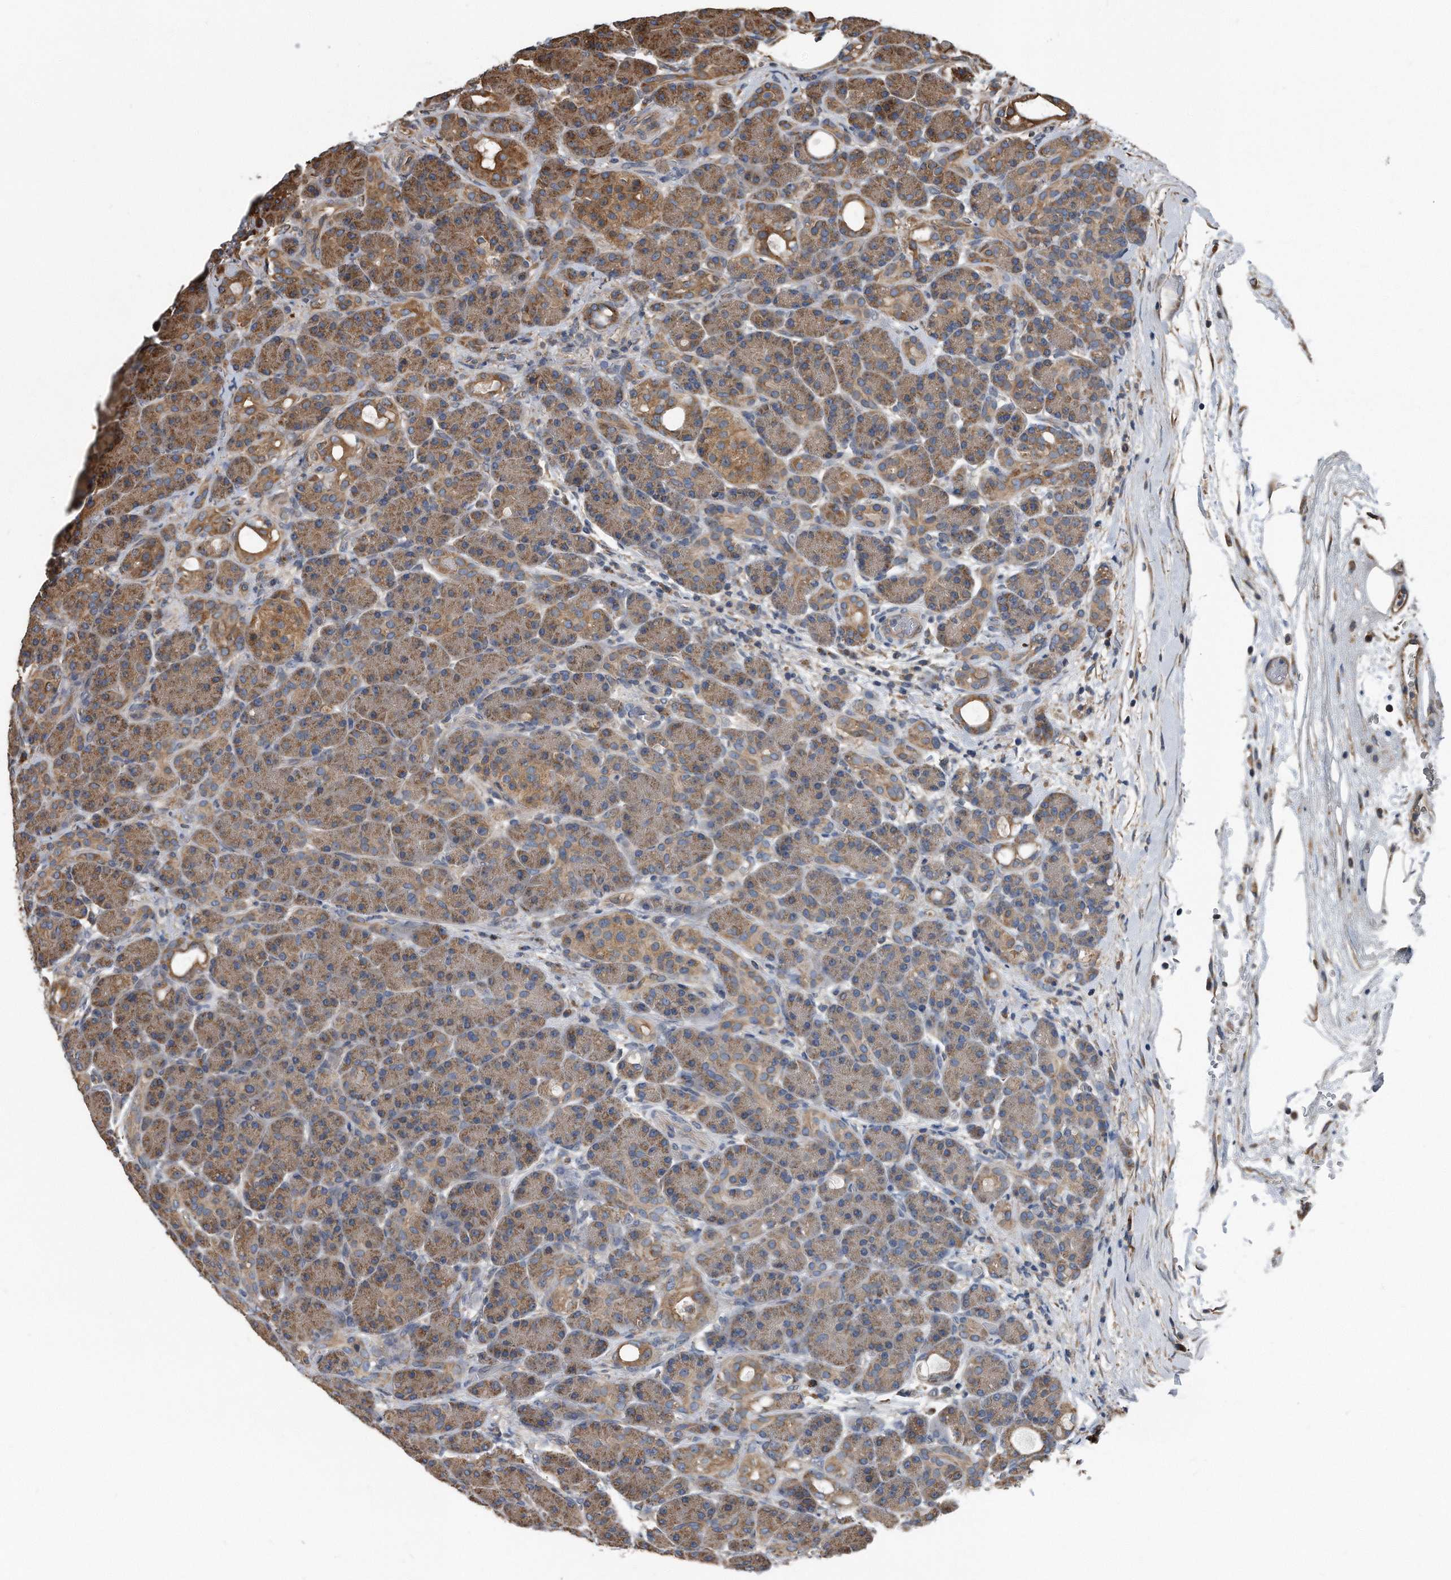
{"staining": {"intensity": "moderate", "quantity": ">75%", "location": "cytoplasmic/membranous"}, "tissue": "pancreas", "cell_type": "Exocrine glandular cells", "image_type": "normal", "snomed": [{"axis": "morphology", "description": "Normal tissue, NOS"}, {"axis": "topography", "description": "Pancreas"}], "caption": "Human pancreas stained with a brown dye reveals moderate cytoplasmic/membranous positive staining in approximately >75% of exocrine glandular cells.", "gene": "FAM136A", "patient": {"sex": "male", "age": 63}}